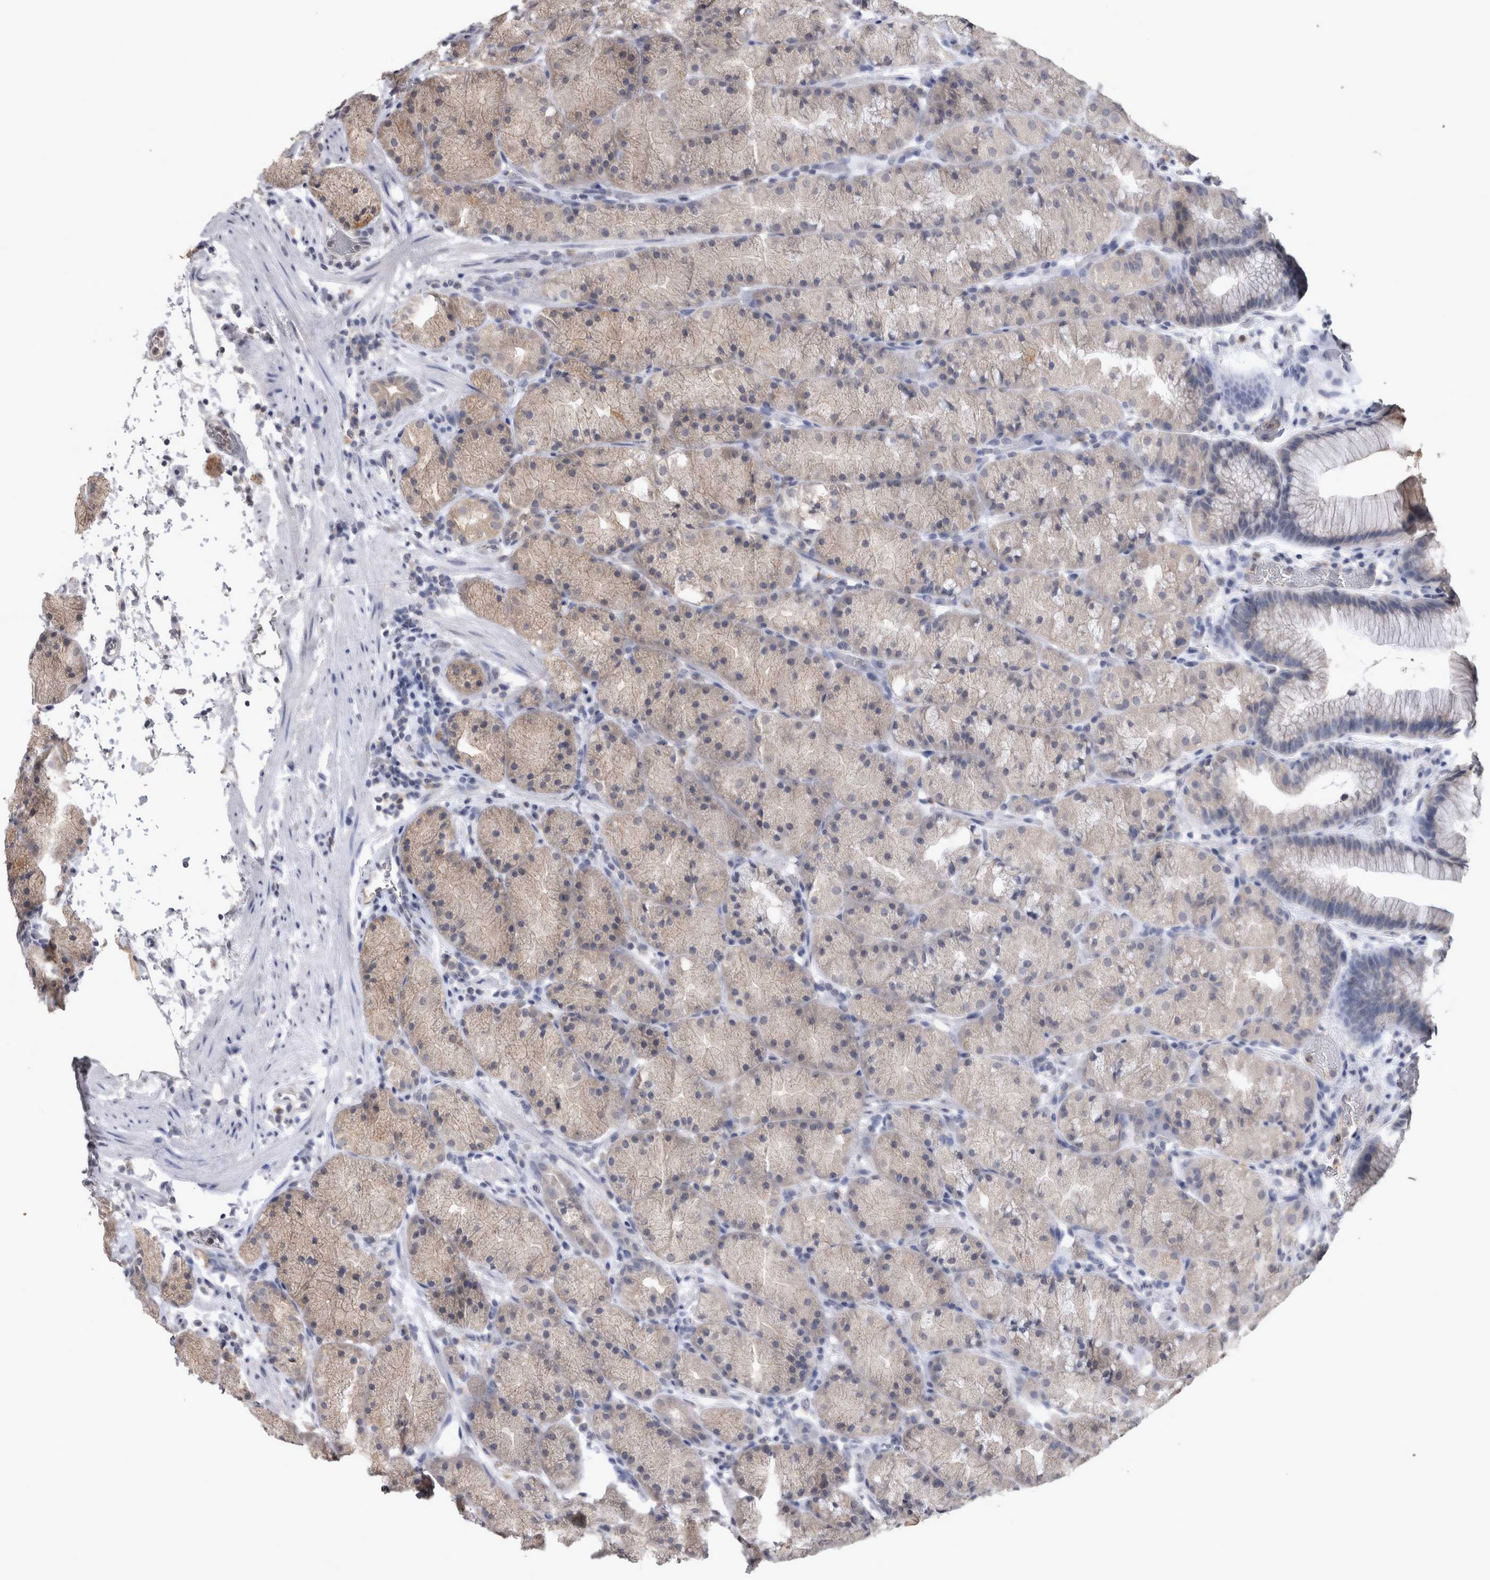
{"staining": {"intensity": "weak", "quantity": "25%-75%", "location": "cytoplasmic/membranous"}, "tissue": "stomach", "cell_type": "Glandular cells", "image_type": "normal", "snomed": [{"axis": "morphology", "description": "Normal tissue, NOS"}, {"axis": "topography", "description": "Stomach, upper"}, {"axis": "topography", "description": "Stomach"}], "caption": "Weak cytoplasmic/membranous staining for a protein is appreciated in approximately 25%-75% of glandular cells of normal stomach using IHC.", "gene": "WNT7A", "patient": {"sex": "male", "age": 48}}